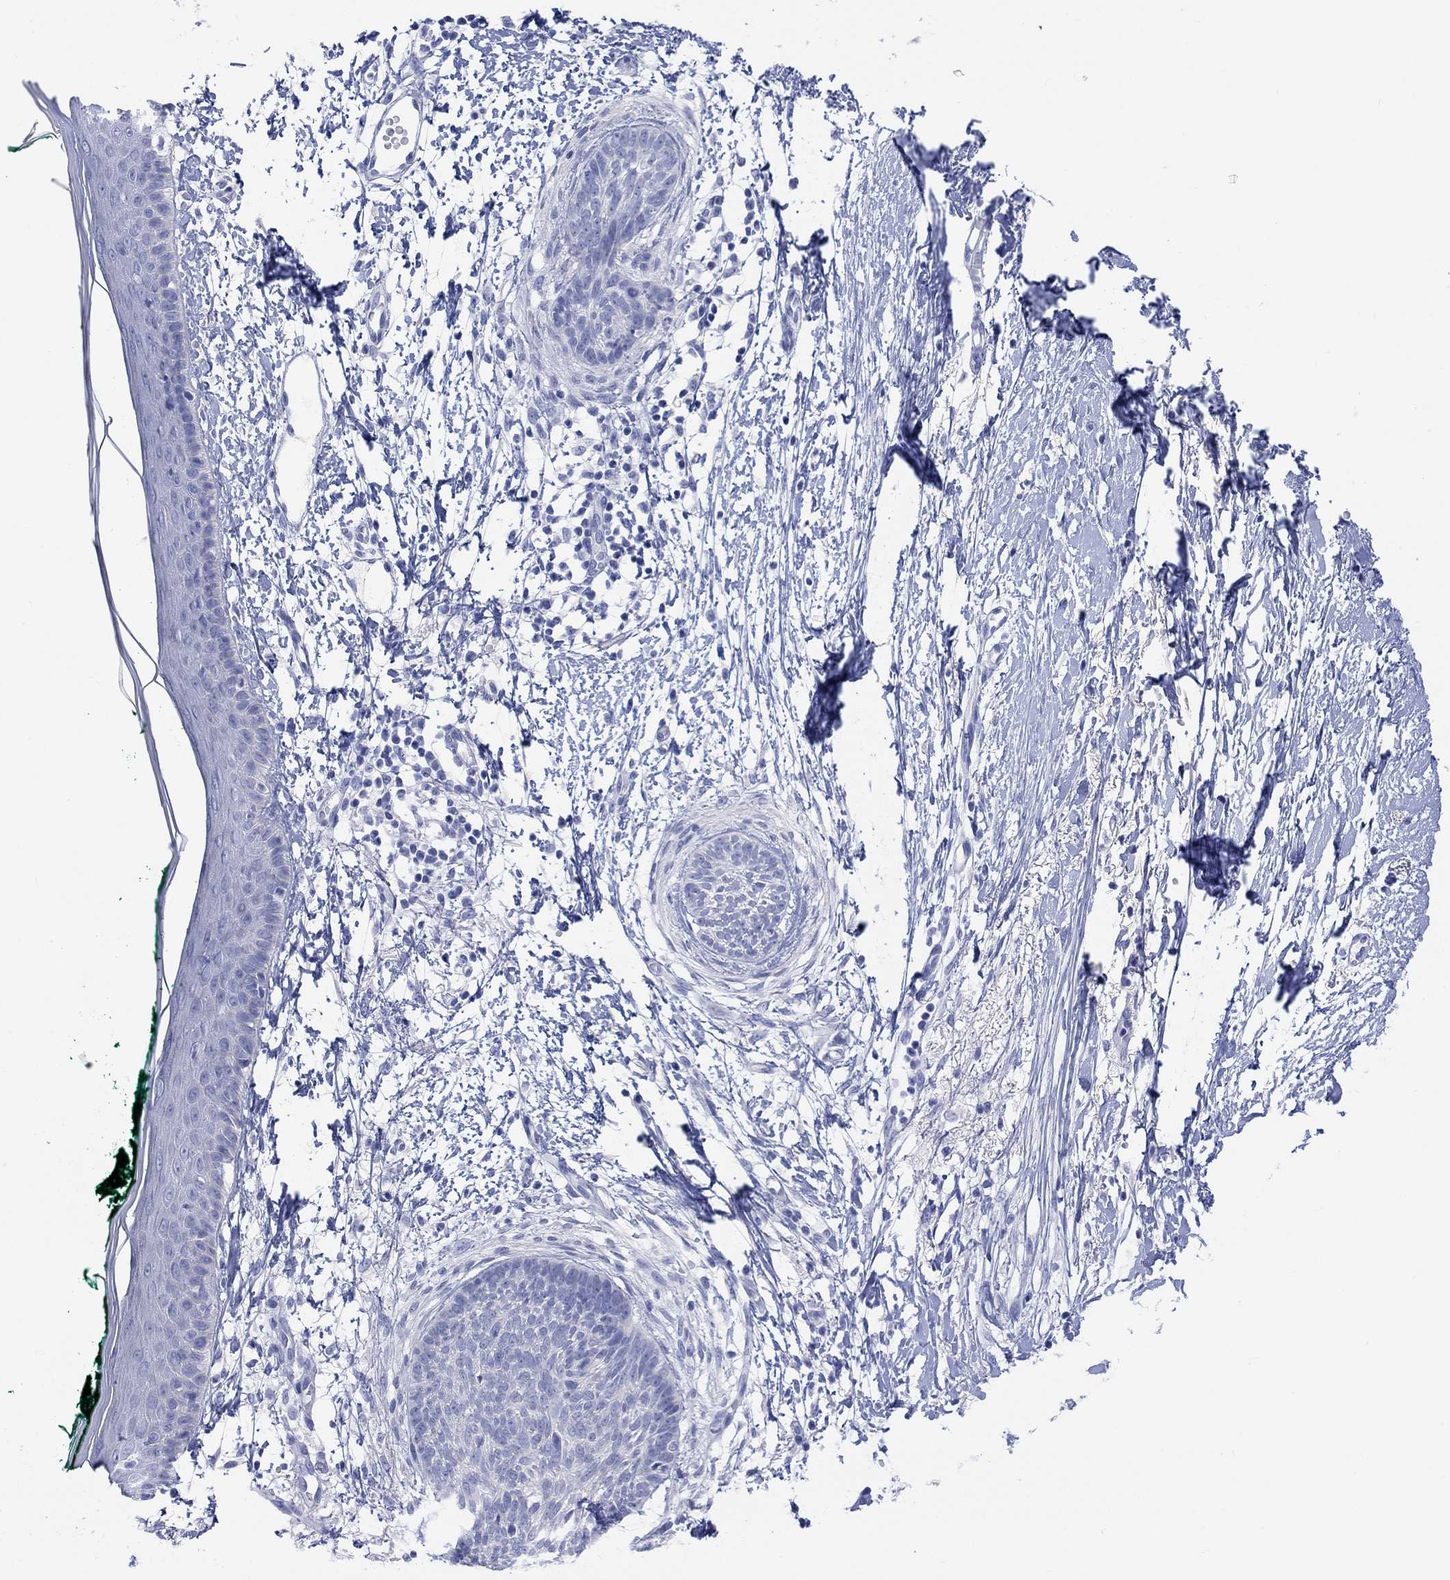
{"staining": {"intensity": "negative", "quantity": "none", "location": "none"}, "tissue": "skin cancer", "cell_type": "Tumor cells", "image_type": "cancer", "snomed": [{"axis": "morphology", "description": "Normal tissue, NOS"}, {"axis": "morphology", "description": "Basal cell carcinoma"}, {"axis": "topography", "description": "Skin"}], "caption": "DAB immunohistochemical staining of skin basal cell carcinoma reveals no significant expression in tumor cells.", "gene": "XIRP2", "patient": {"sex": "male", "age": 84}}